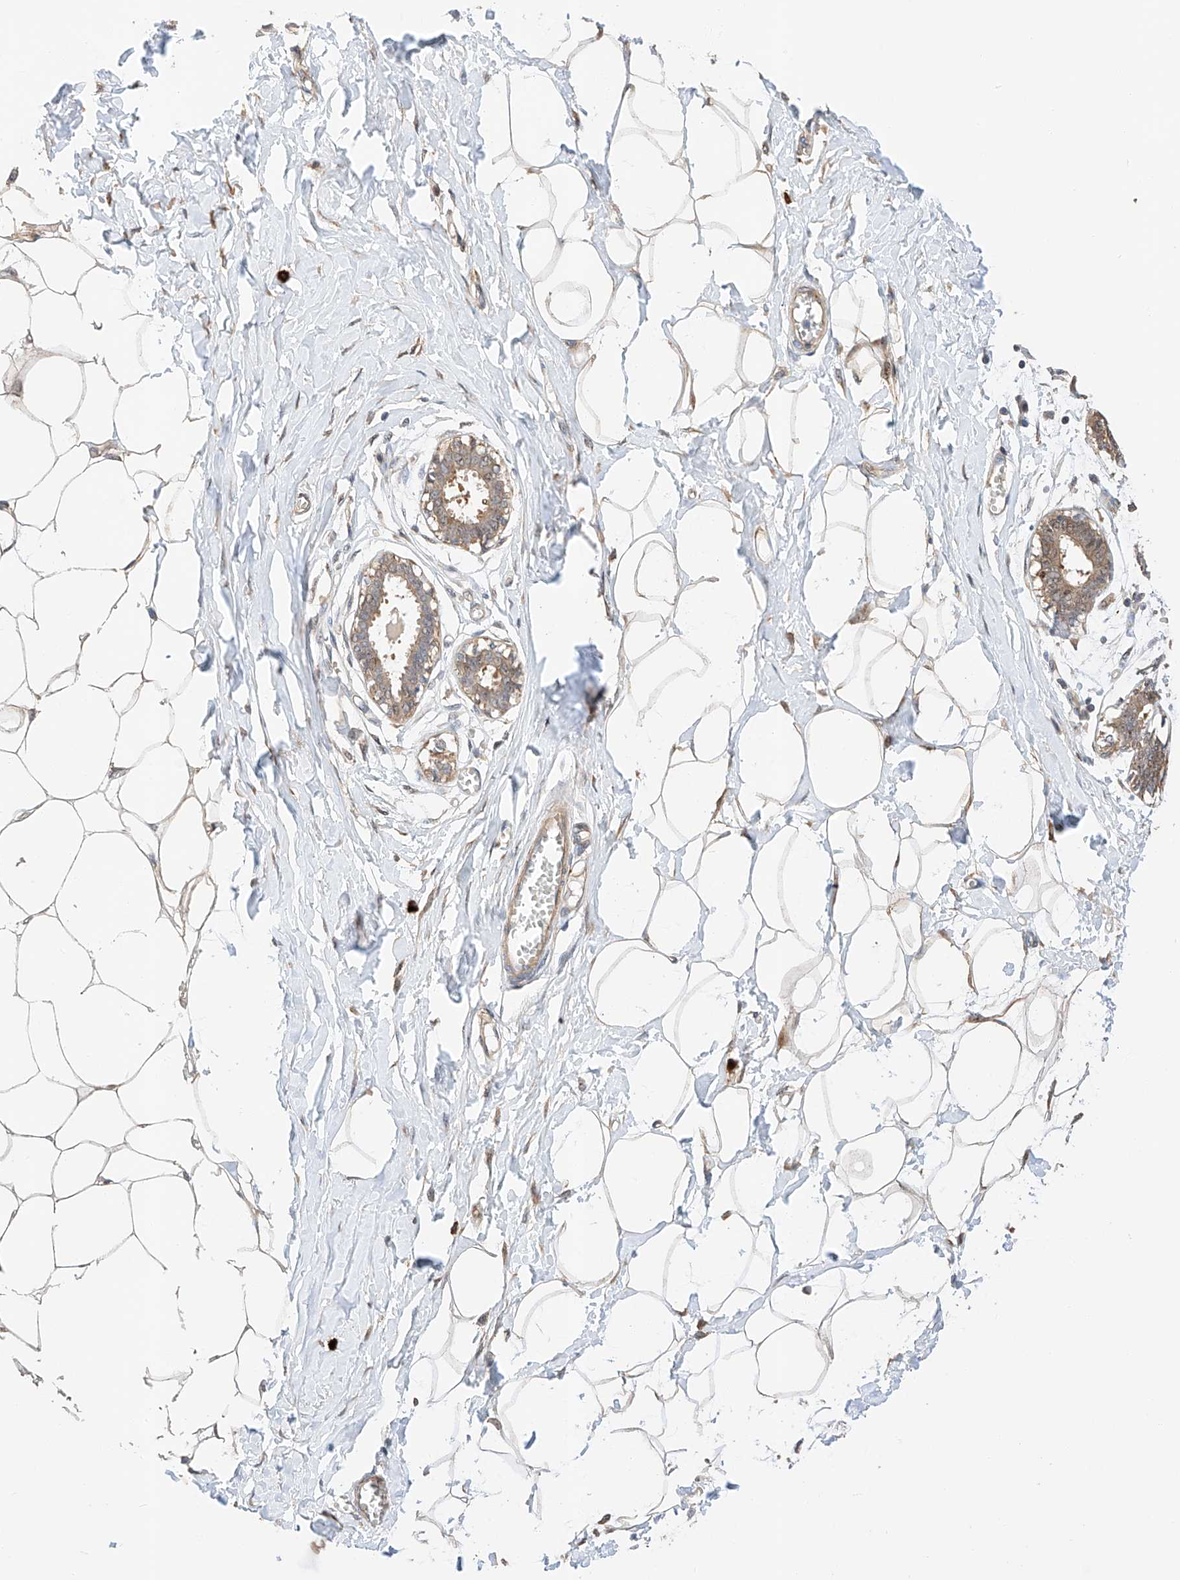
{"staining": {"intensity": "weak", "quantity": "25%-75%", "location": "cytoplasmic/membranous"}, "tissue": "breast", "cell_type": "Adipocytes", "image_type": "normal", "snomed": [{"axis": "morphology", "description": "Normal tissue, NOS"}, {"axis": "topography", "description": "Breast"}], "caption": "IHC of benign human breast displays low levels of weak cytoplasmic/membranous staining in about 25%-75% of adipocytes.", "gene": "RAB23", "patient": {"sex": "female", "age": 27}}